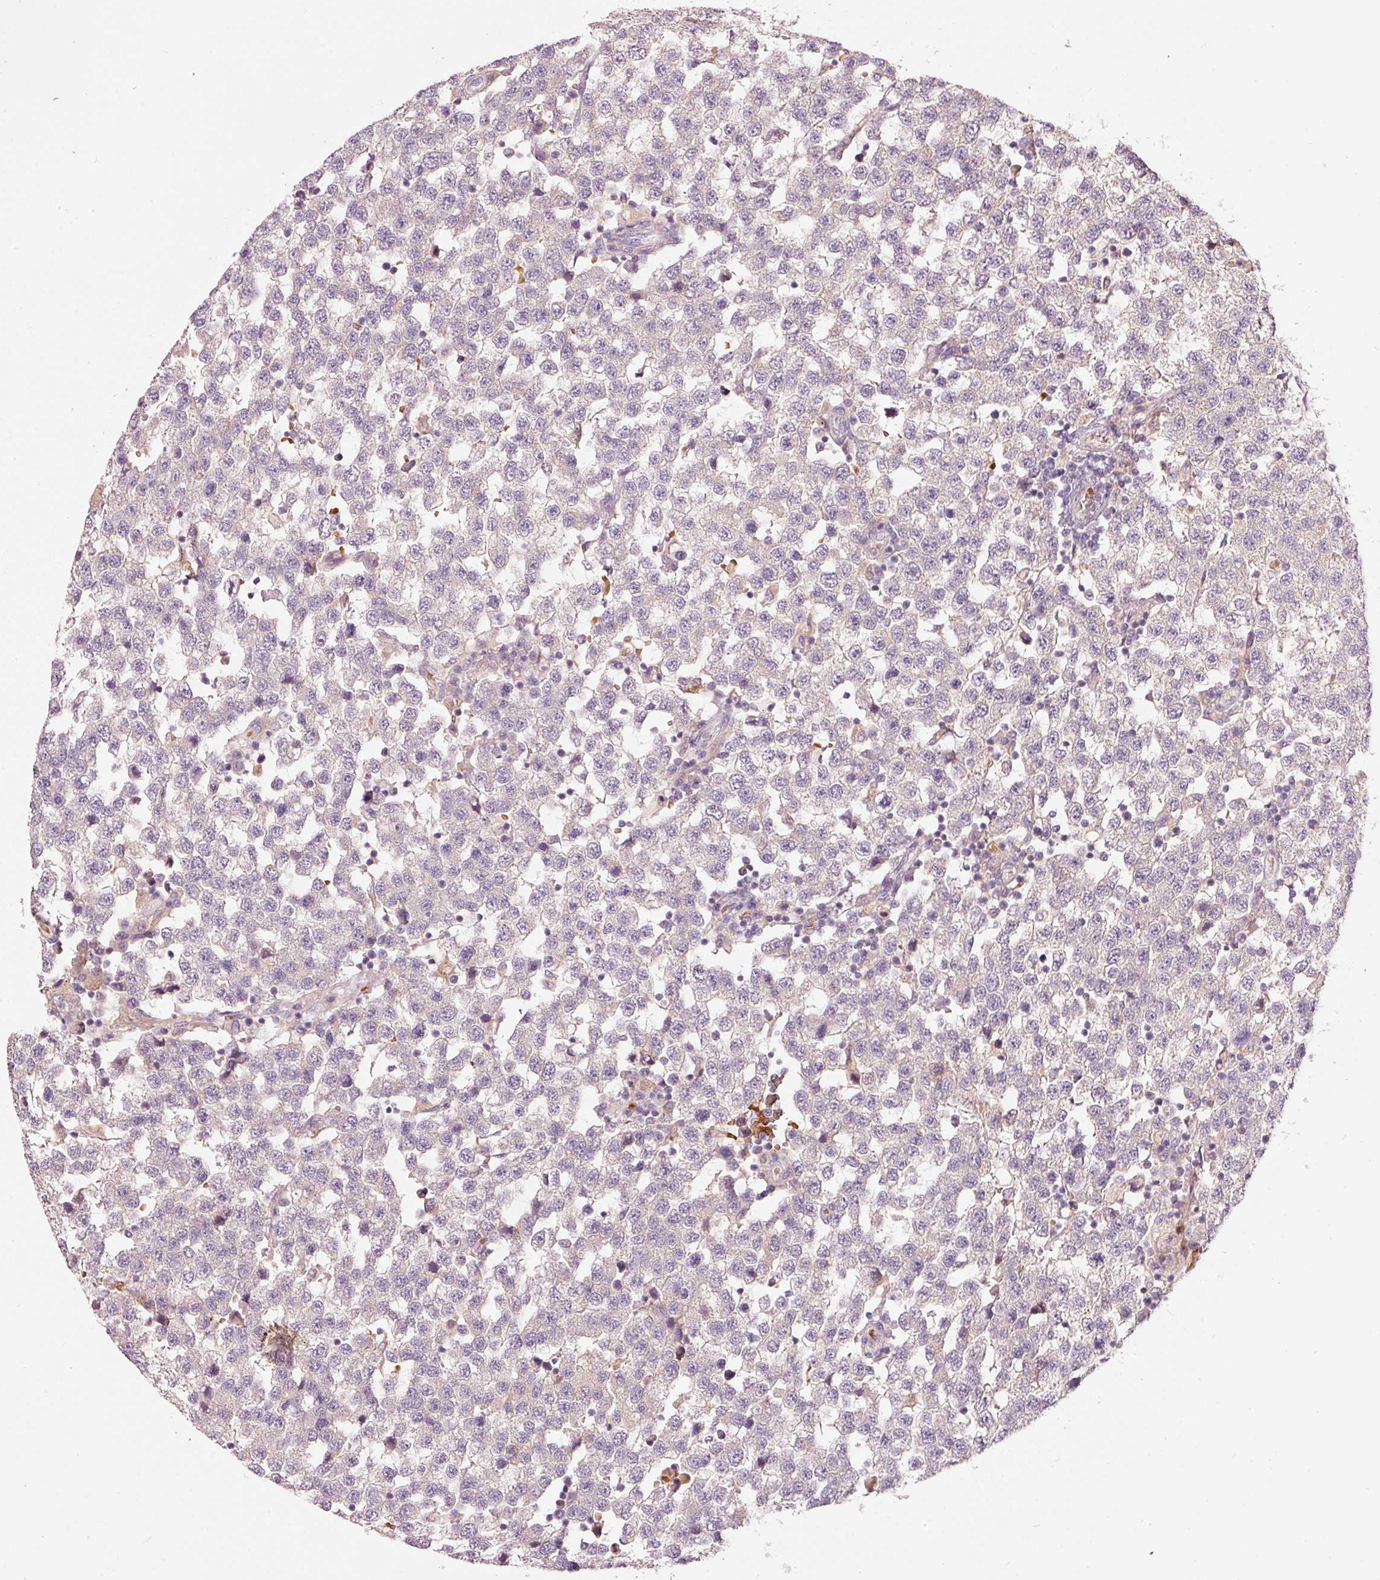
{"staining": {"intensity": "negative", "quantity": "none", "location": "none"}, "tissue": "testis cancer", "cell_type": "Tumor cells", "image_type": "cancer", "snomed": [{"axis": "morphology", "description": "Seminoma, NOS"}, {"axis": "topography", "description": "Testis"}], "caption": "This is an immunohistochemistry histopathology image of human testis cancer. There is no staining in tumor cells.", "gene": "KLHL21", "patient": {"sex": "male", "age": 34}}